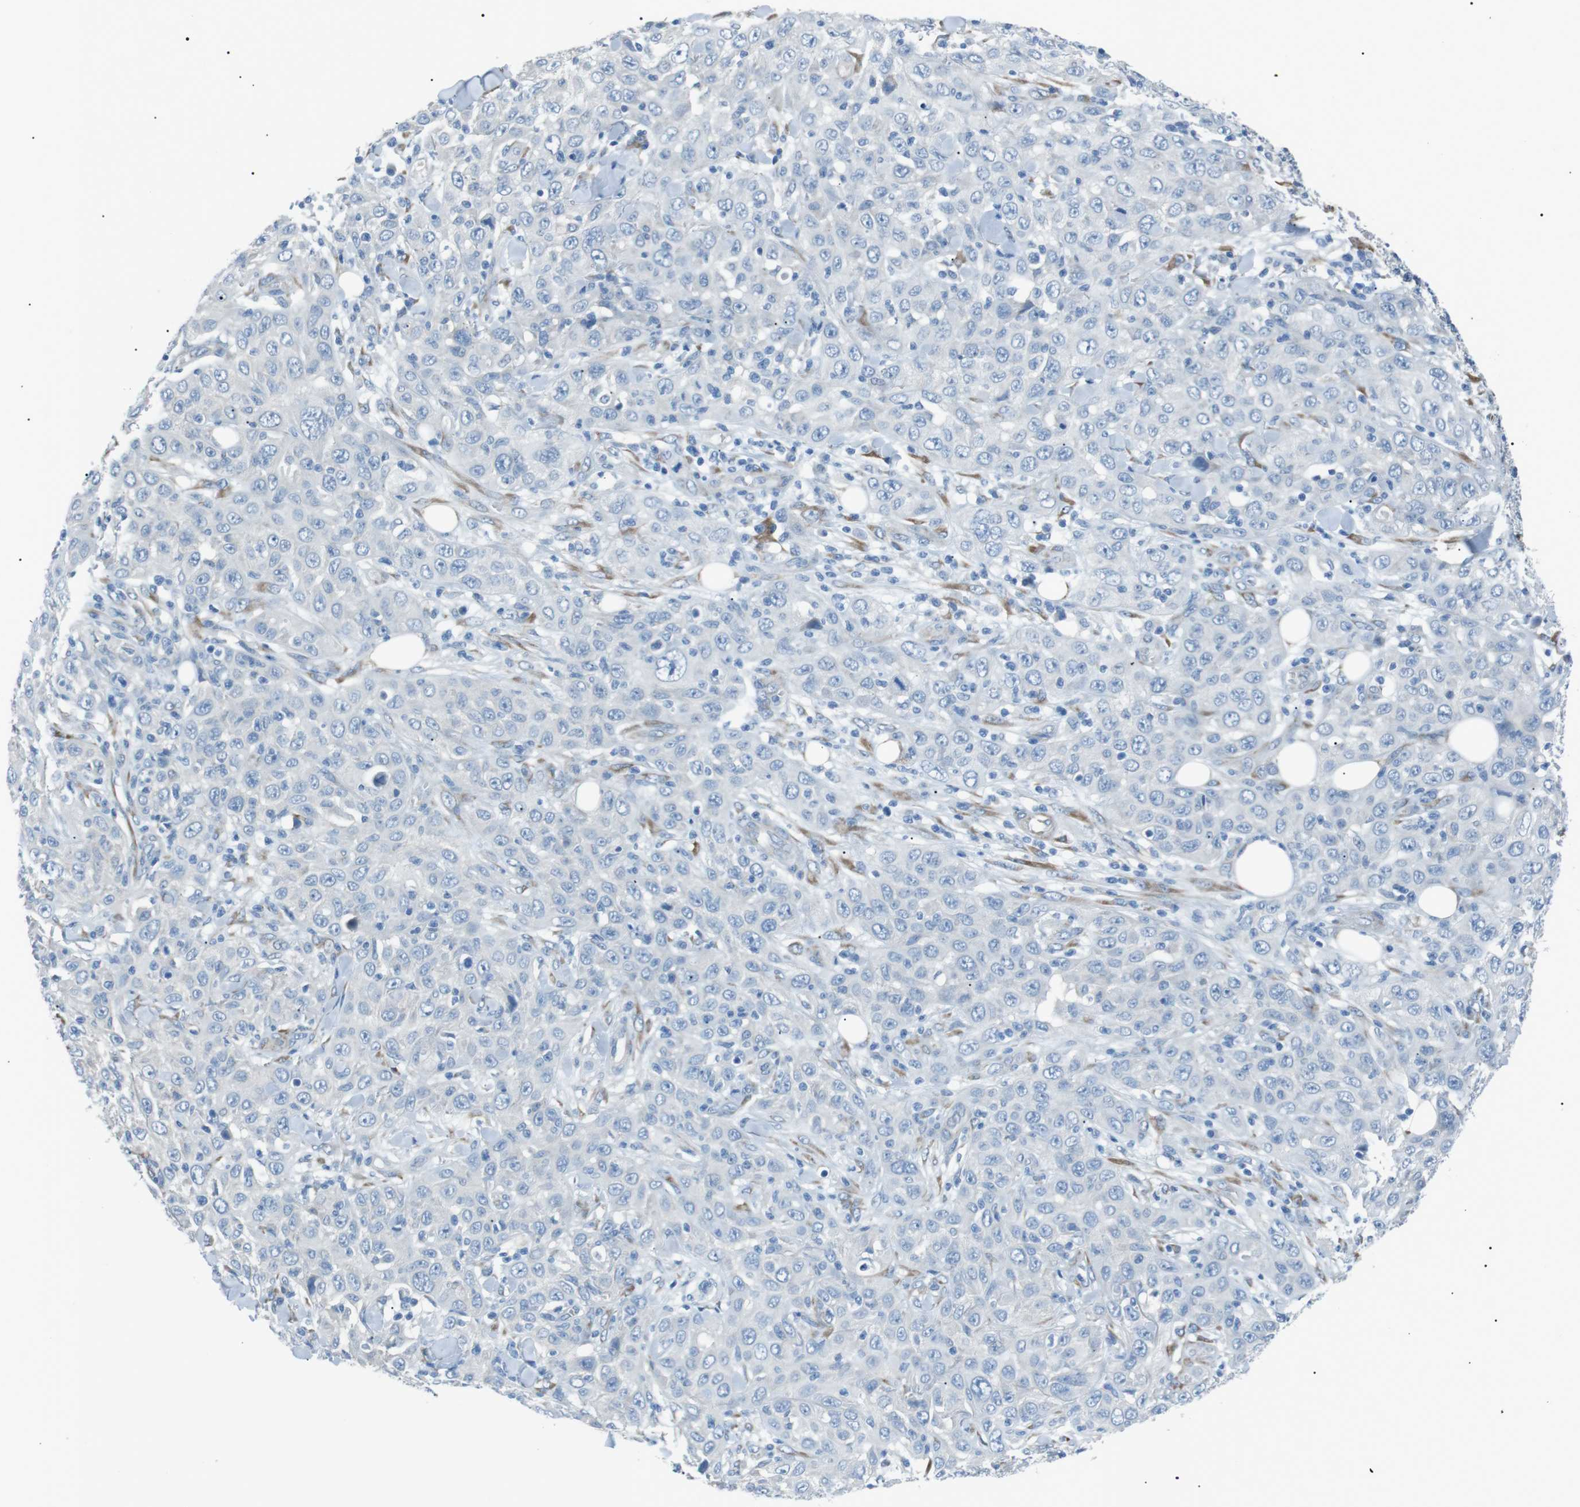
{"staining": {"intensity": "negative", "quantity": "none", "location": "none"}, "tissue": "skin cancer", "cell_type": "Tumor cells", "image_type": "cancer", "snomed": [{"axis": "morphology", "description": "Squamous cell carcinoma, NOS"}, {"axis": "topography", "description": "Skin"}], "caption": "This is a image of IHC staining of skin squamous cell carcinoma, which shows no positivity in tumor cells.", "gene": "MTARC2", "patient": {"sex": "female", "age": 88}}